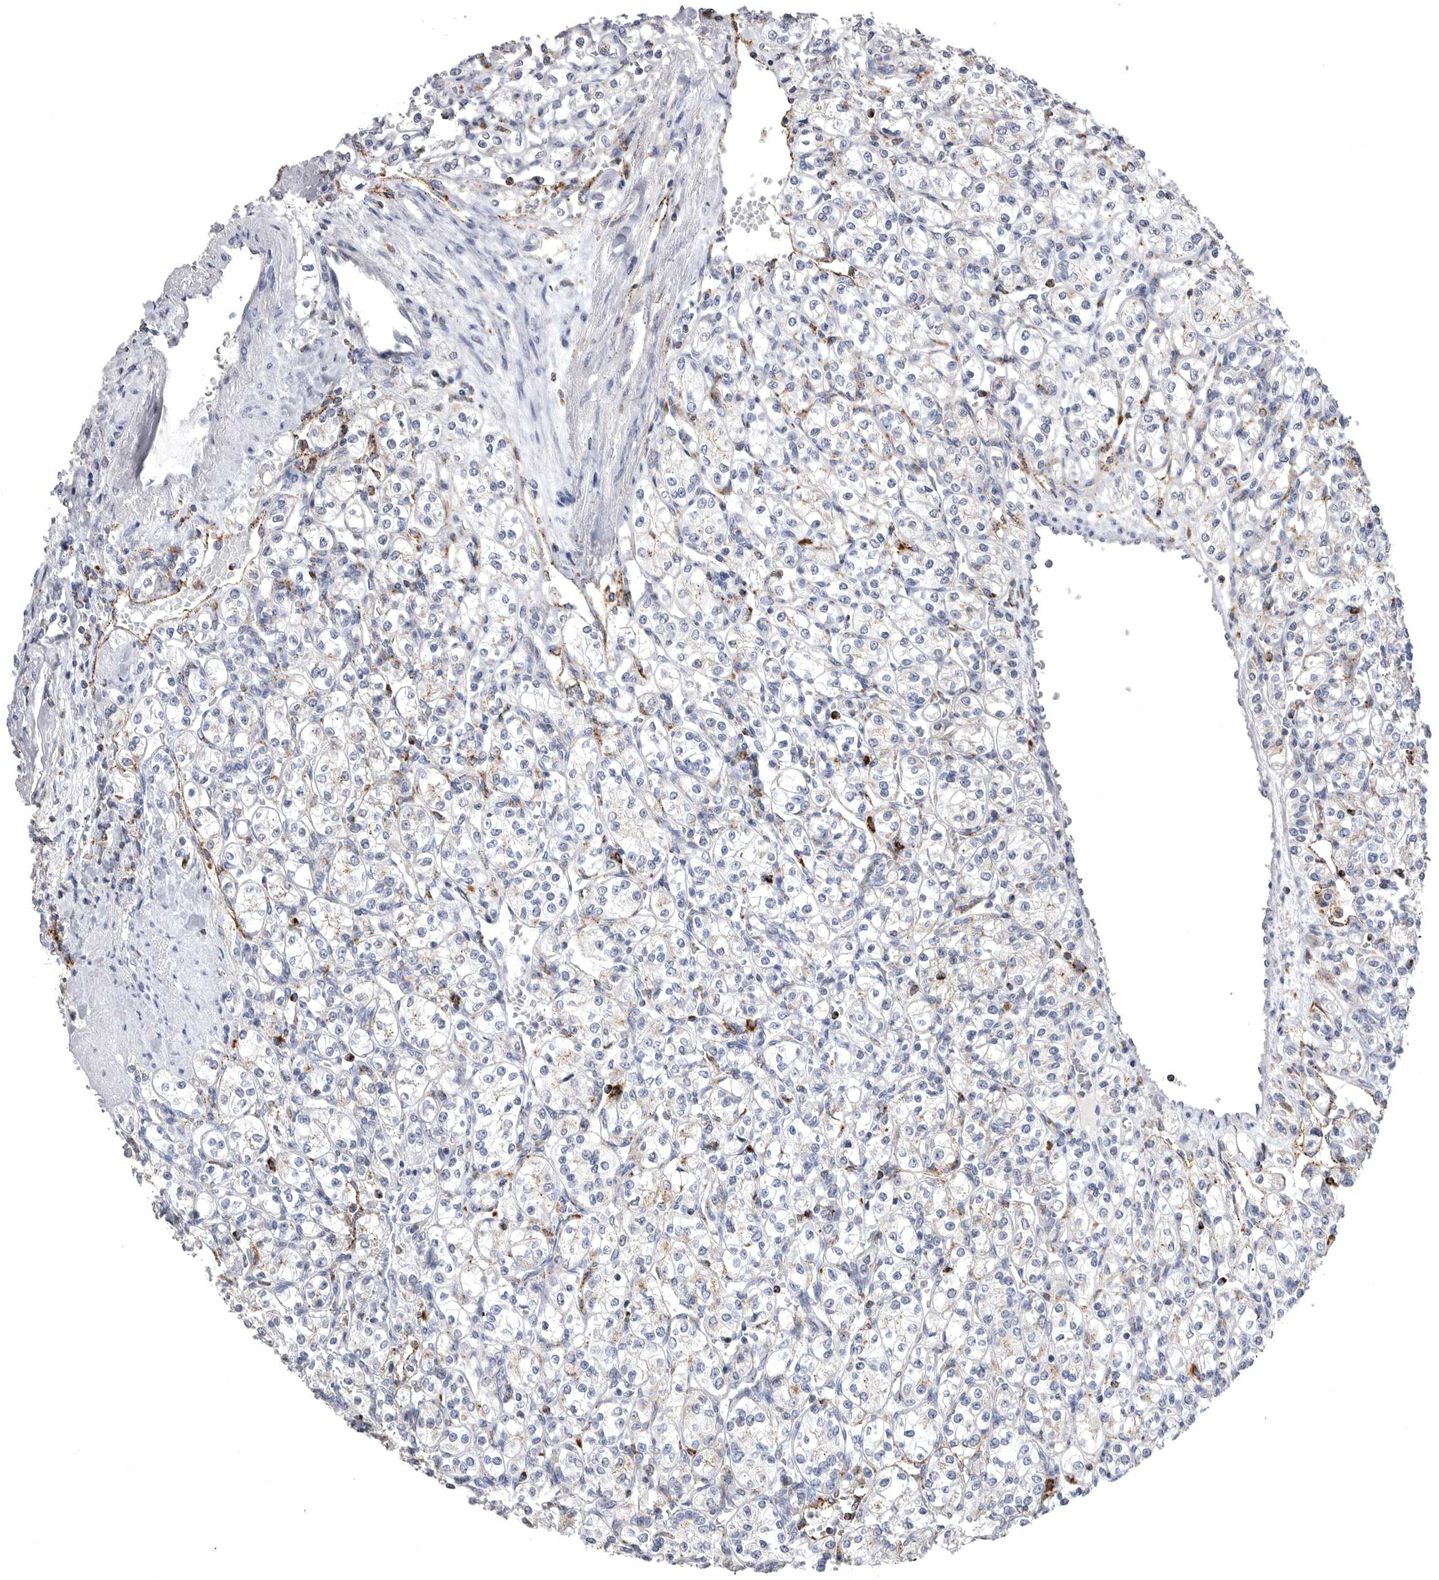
{"staining": {"intensity": "negative", "quantity": "none", "location": "none"}, "tissue": "renal cancer", "cell_type": "Tumor cells", "image_type": "cancer", "snomed": [{"axis": "morphology", "description": "Adenocarcinoma, NOS"}, {"axis": "topography", "description": "Kidney"}], "caption": "Protein analysis of renal cancer demonstrates no significant expression in tumor cells.", "gene": "PSPN", "patient": {"sex": "male", "age": 77}}